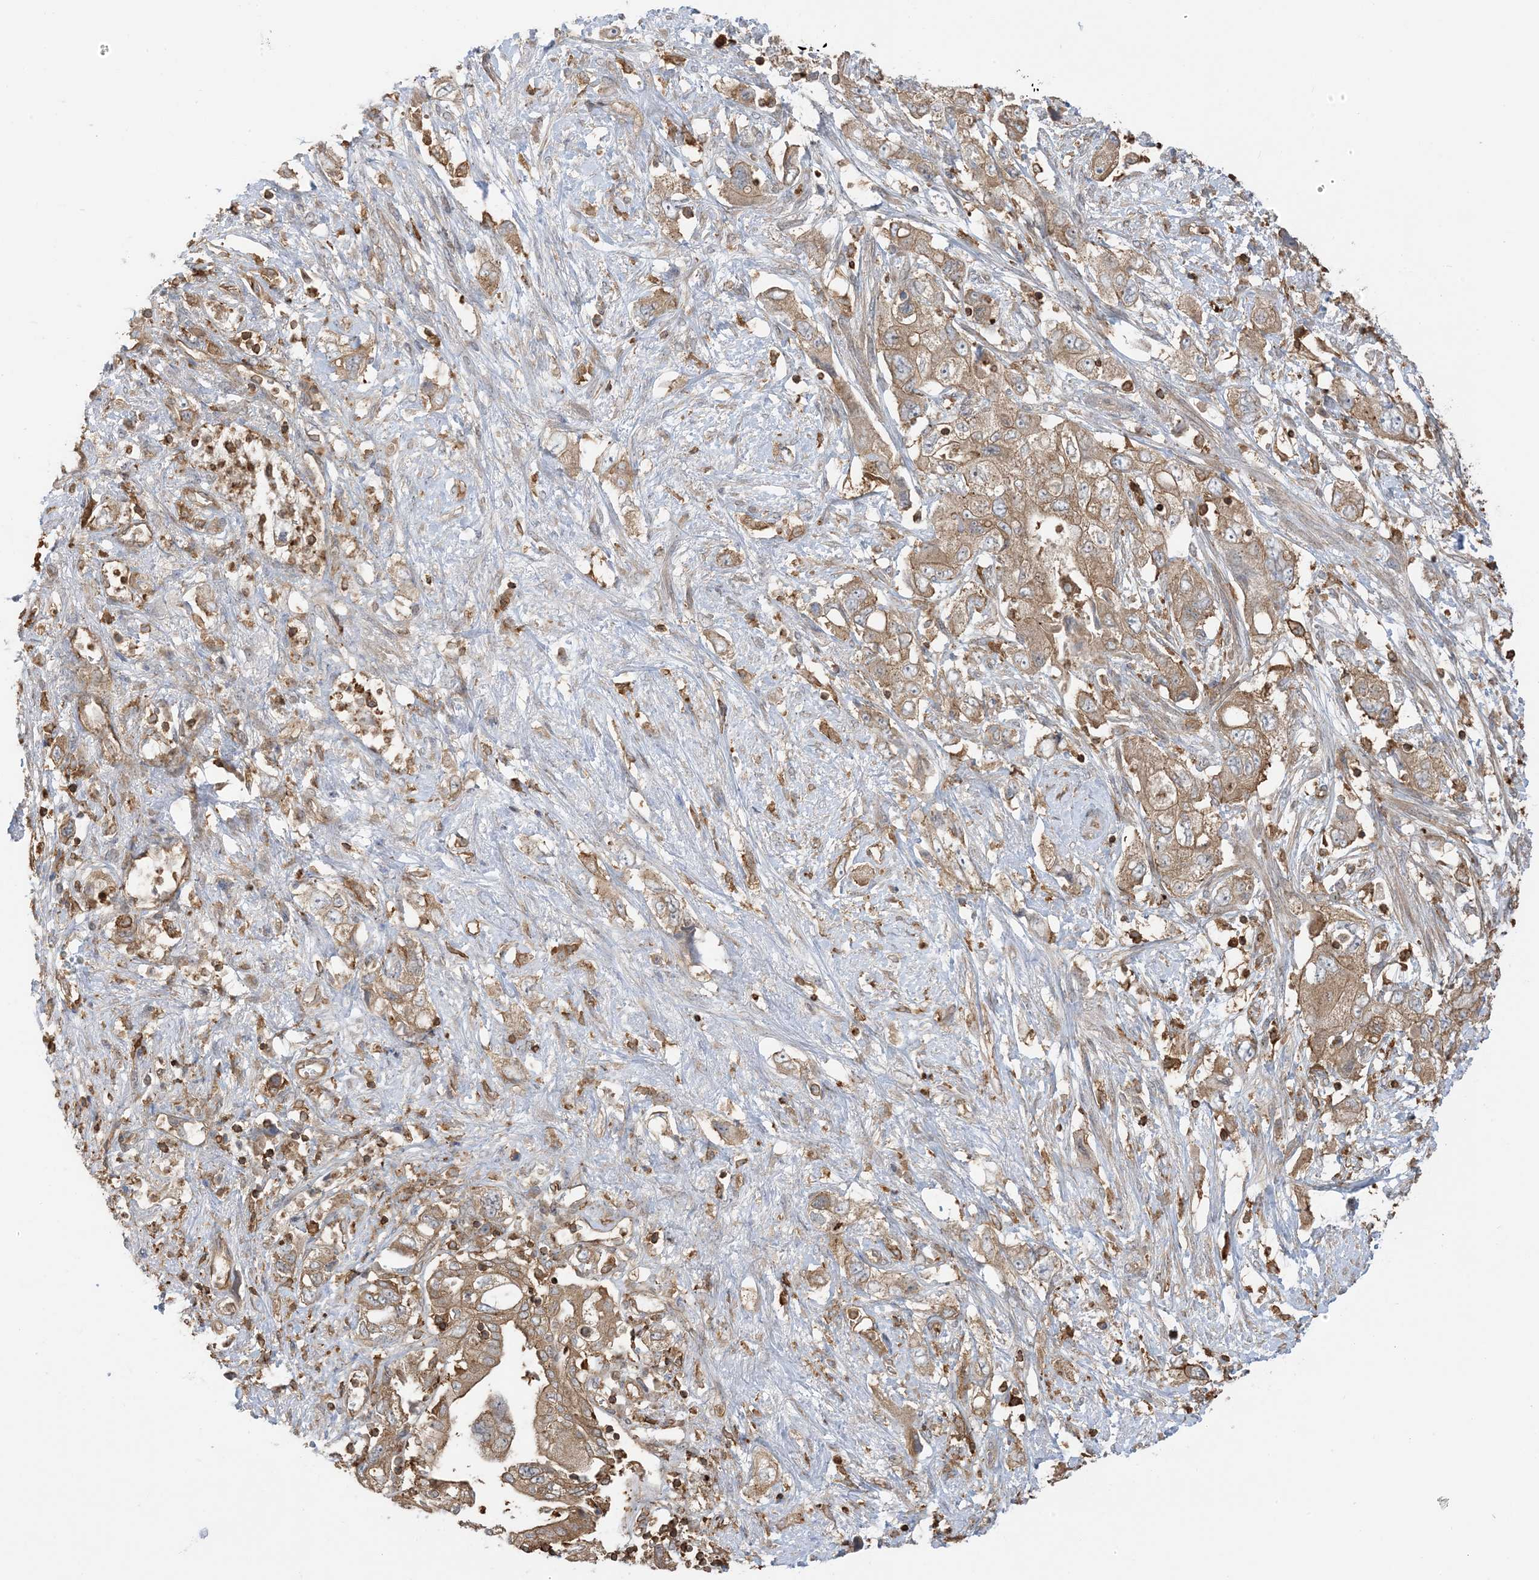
{"staining": {"intensity": "moderate", "quantity": ">75%", "location": "cytoplasmic/membranous"}, "tissue": "pancreatic cancer", "cell_type": "Tumor cells", "image_type": "cancer", "snomed": [{"axis": "morphology", "description": "Adenocarcinoma, NOS"}, {"axis": "topography", "description": "Pancreas"}], "caption": "Pancreatic adenocarcinoma tissue exhibits moderate cytoplasmic/membranous positivity in about >75% of tumor cells (DAB (3,3'-diaminobenzidine) IHC with brightfield microscopy, high magnification).", "gene": "CAPZB", "patient": {"sex": "female", "age": 73}}